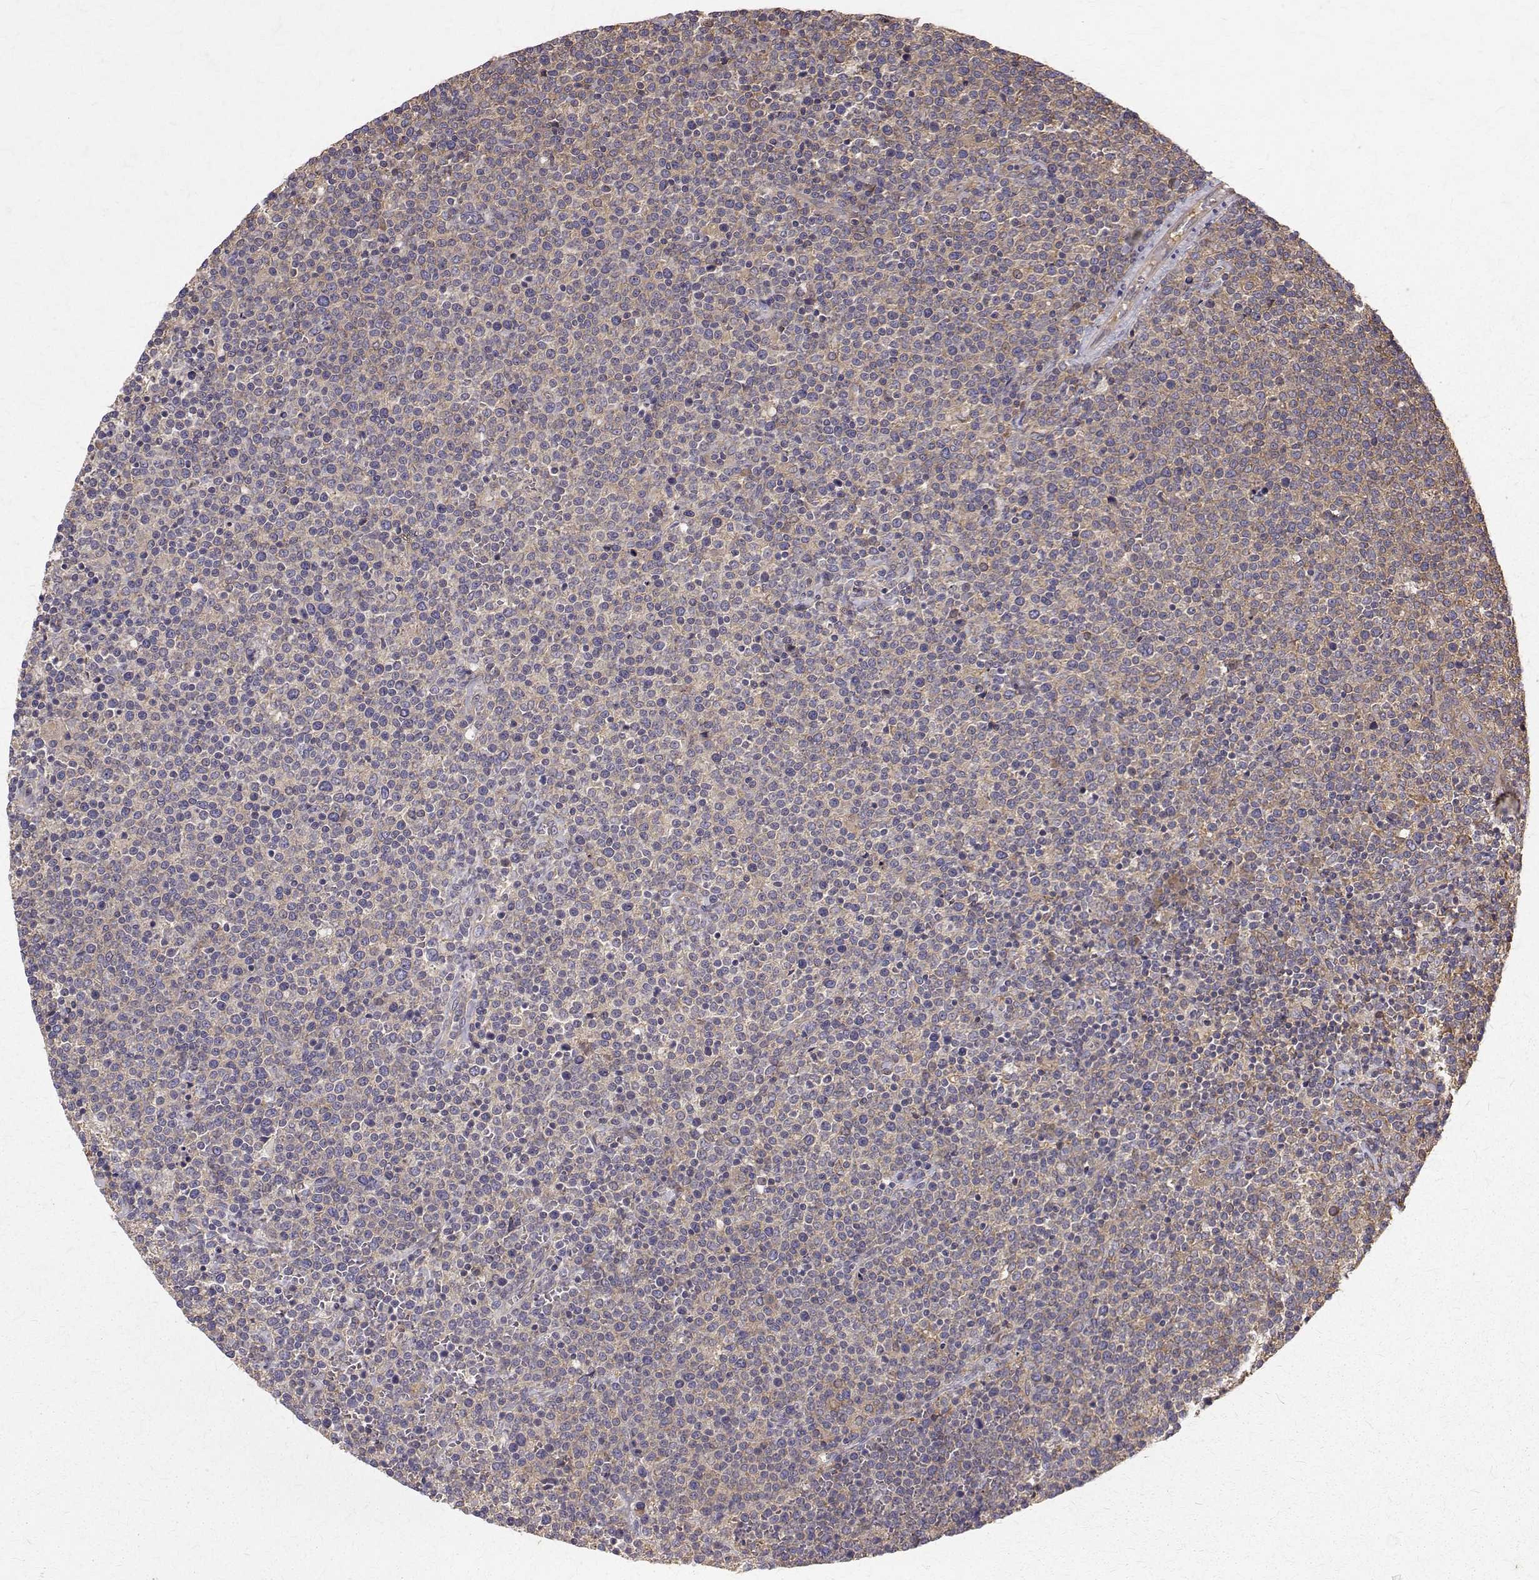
{"staining": {"intensity": "negative", "quantity": "none", "location": "none"}, "tissue": "lymphoma", "cell_type": "Tumor cells", "image_type": "cancer", "snomed": [{"axis": "morphology", "description": "Malignant lymphoma, non-Hodgkin's type, High grade"}, {"axis": "topography", "description": "Lymph node"}], "caption": "An immunohistochemistry (IHC) photomicrograph of lymphoma is shown. There is no staining in tumor cells of lymphoma.", "gene": "FARSB", "patient": {"sex": "male", "age": 61}}